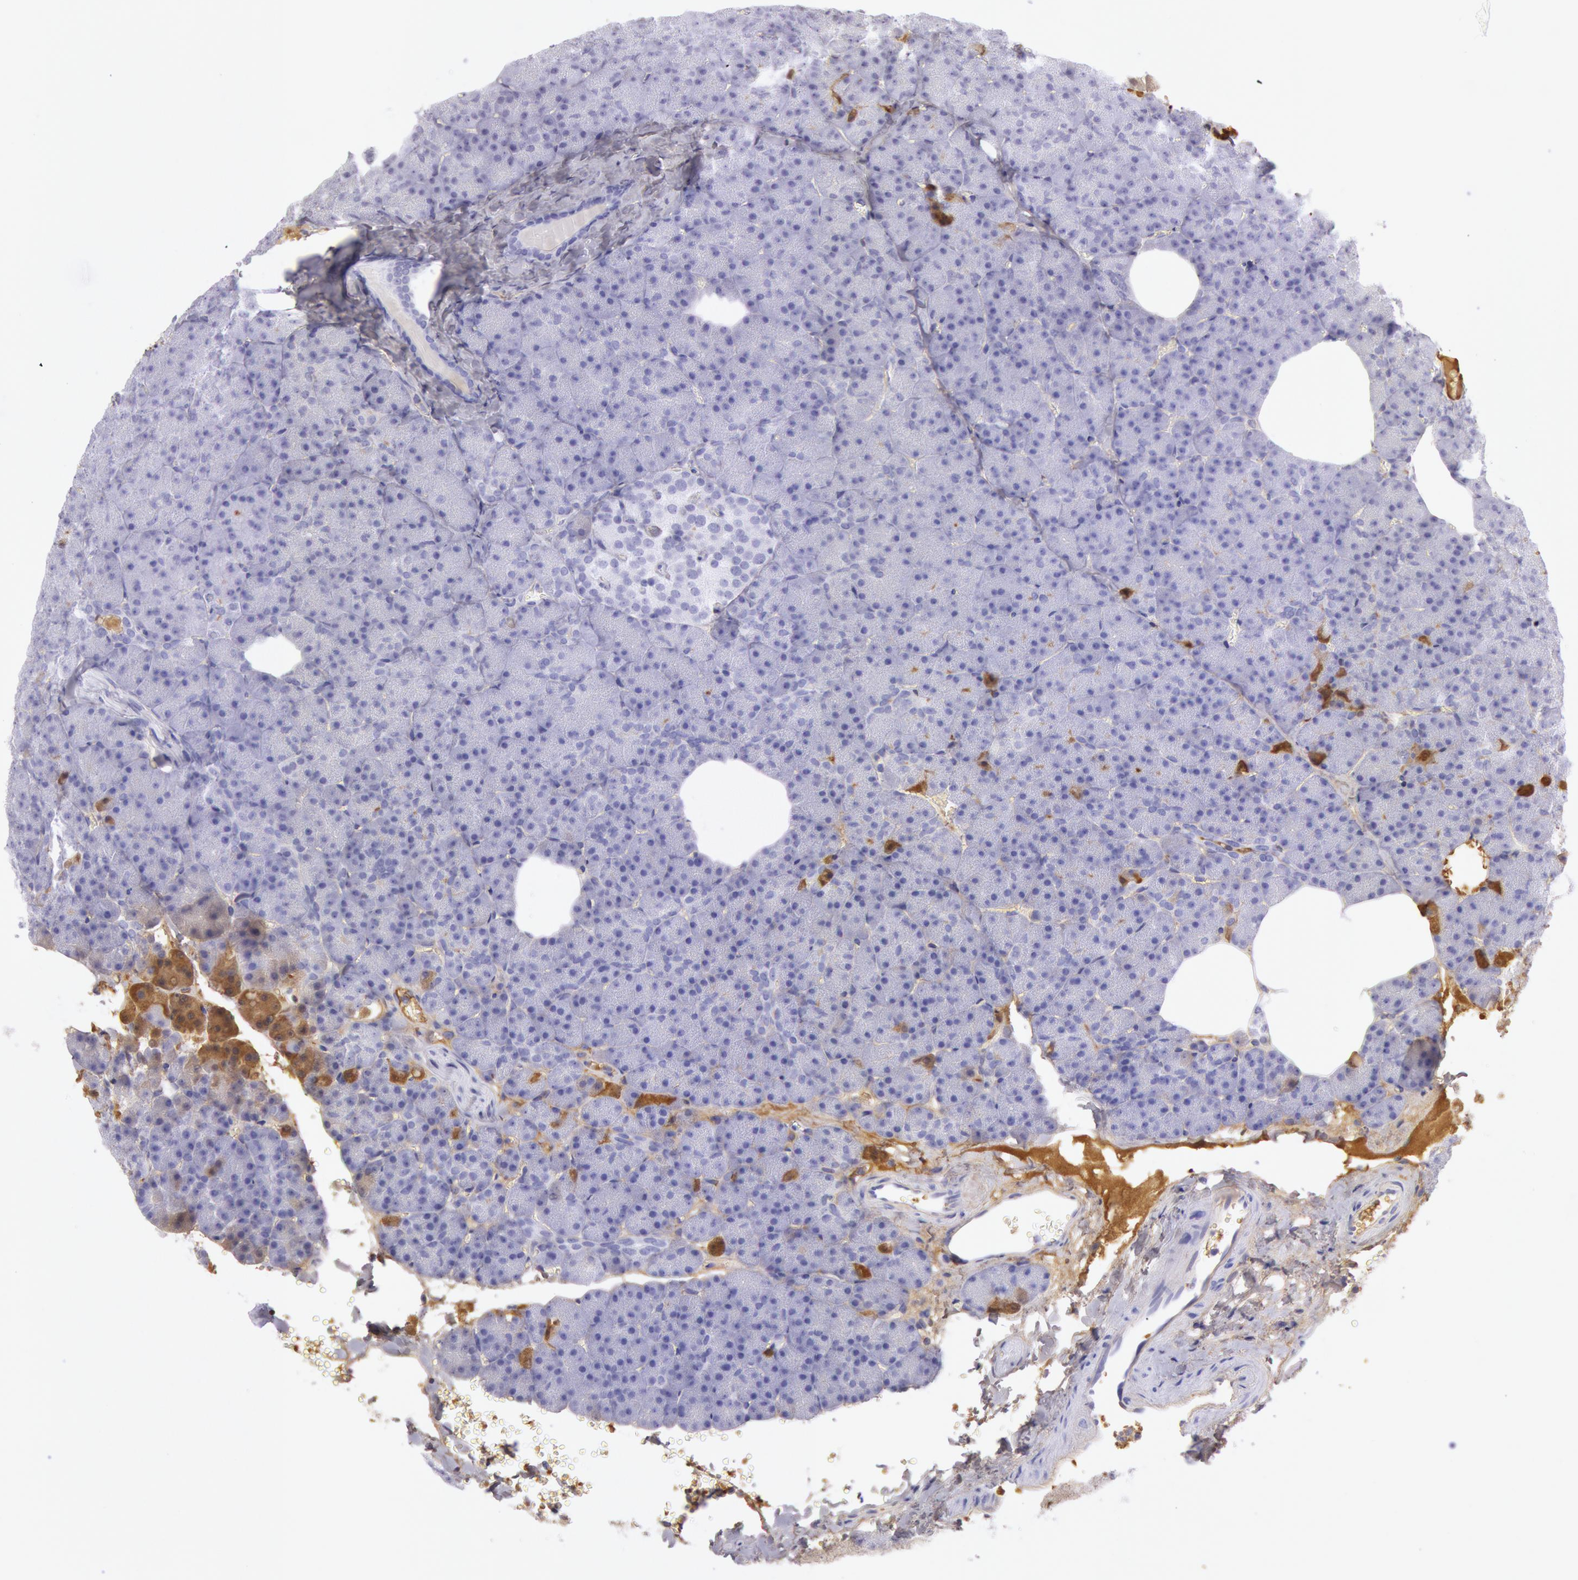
{"staining": {"intensity": "strong", "quantity": "<25%", "location": "cytoplasmic/membranous"}, "tissue": "pancreas", "cell_type": "Exocrine glandular cells", "image_type": "normal", "snomed": [{"axis": "morphology", "description": "Normal tissue, NOS"}, {"axis": "topography", "description": "Pancreas"}], "caption": "A high-resolution histopathology image shows immunohistochemistry (IHC) staining of benign pancreas, which demonstrates strong cytoplasmic/membranous staining in about <25% of exocrine glandular cells. (DAB (3,3'-diaminobenzidine) IHC, brown staining for protein, blue staining for nuclei).", "gene": "IGHG1", "patient": {"sex": "female", "age": 35}}